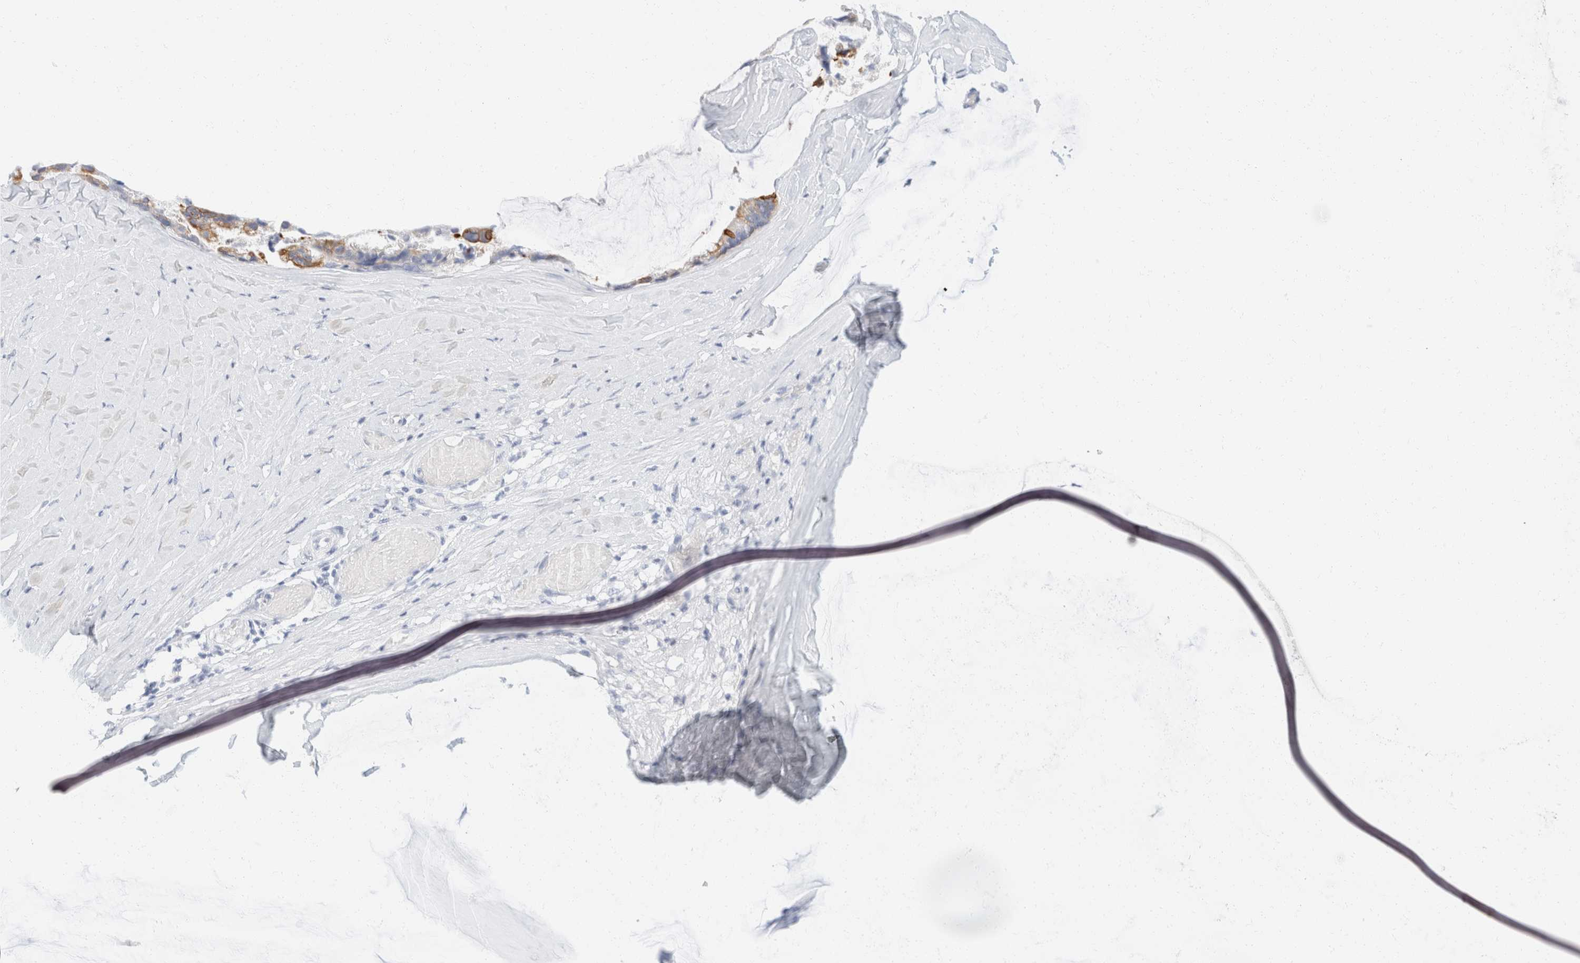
{"staining": {"intensity": "moderate", "quantity": ">75%", "location": "cytoplasmic/membranous"}, "tissue": "ovarian cancer", "cell_type": "Tumor cells", "image_type": "cancer", "snomed": [{"axis": "morphology", "description": "Cystadenocarcinoma, mucinous, NOS"}, {"axis": "topography", "description": "Ovary"}], "caption": "A high-resolution photomicrograph shows immunohistochemistry staining of ovarian cancer, which demonstrates moderate cytoplasmic/membranous staining in about >75% of tumor cells.", "gene": "KRT20", "patient": {"sex": "female", "age": 39}}